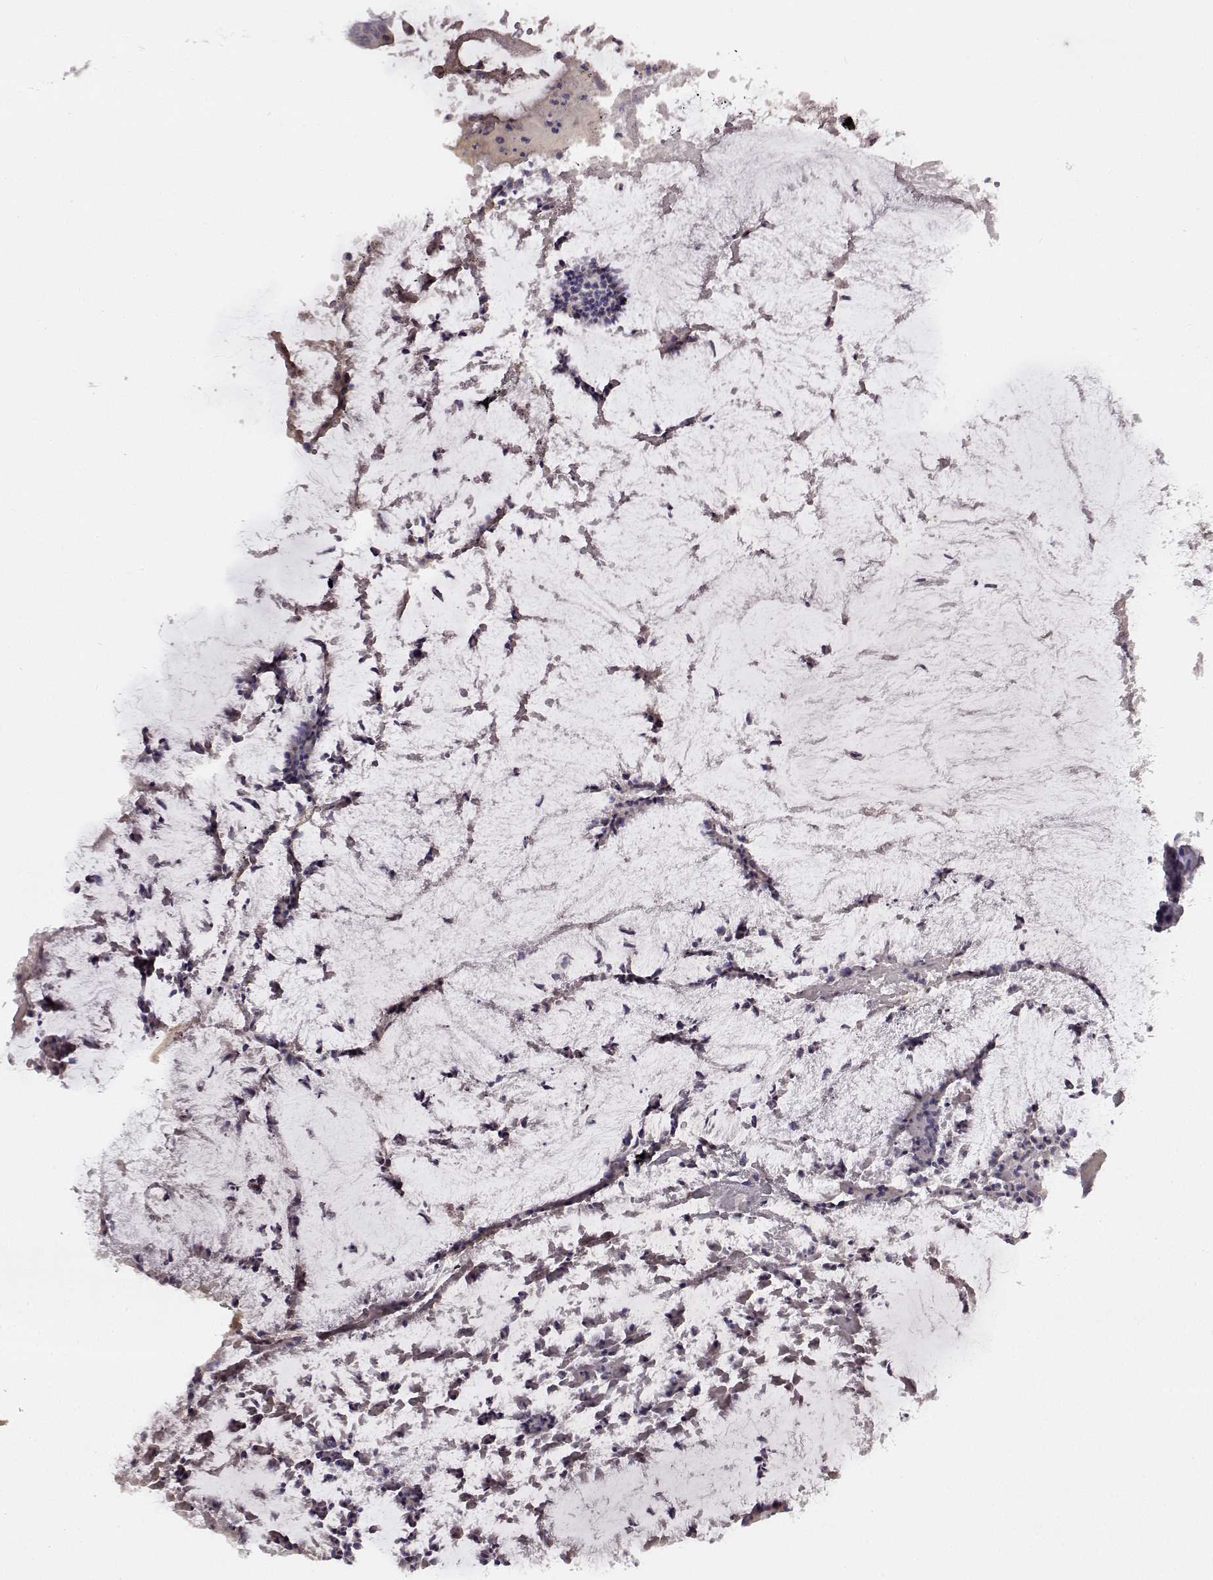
{"staining": {"intensity": "negative", "quantity": "none", "location": "none"}, "tissue": "colorectal cancer", "cell_type": "Tumor cells", "image_type": "cancer", "snomed": [{"axis": "morphology", "description": "Adenocarcinoma, NOS"}, {"axis": "topography", "description": "Colon"}], "caption": "Tumor cells are negative for brown protein staining in colorectal cancer. The staining is performed using DAB brown chromogen with nuclei counter-stained in using hematoxylin.", "gene": "KRT85", "patient": {"sex": "female", "age": 43}}